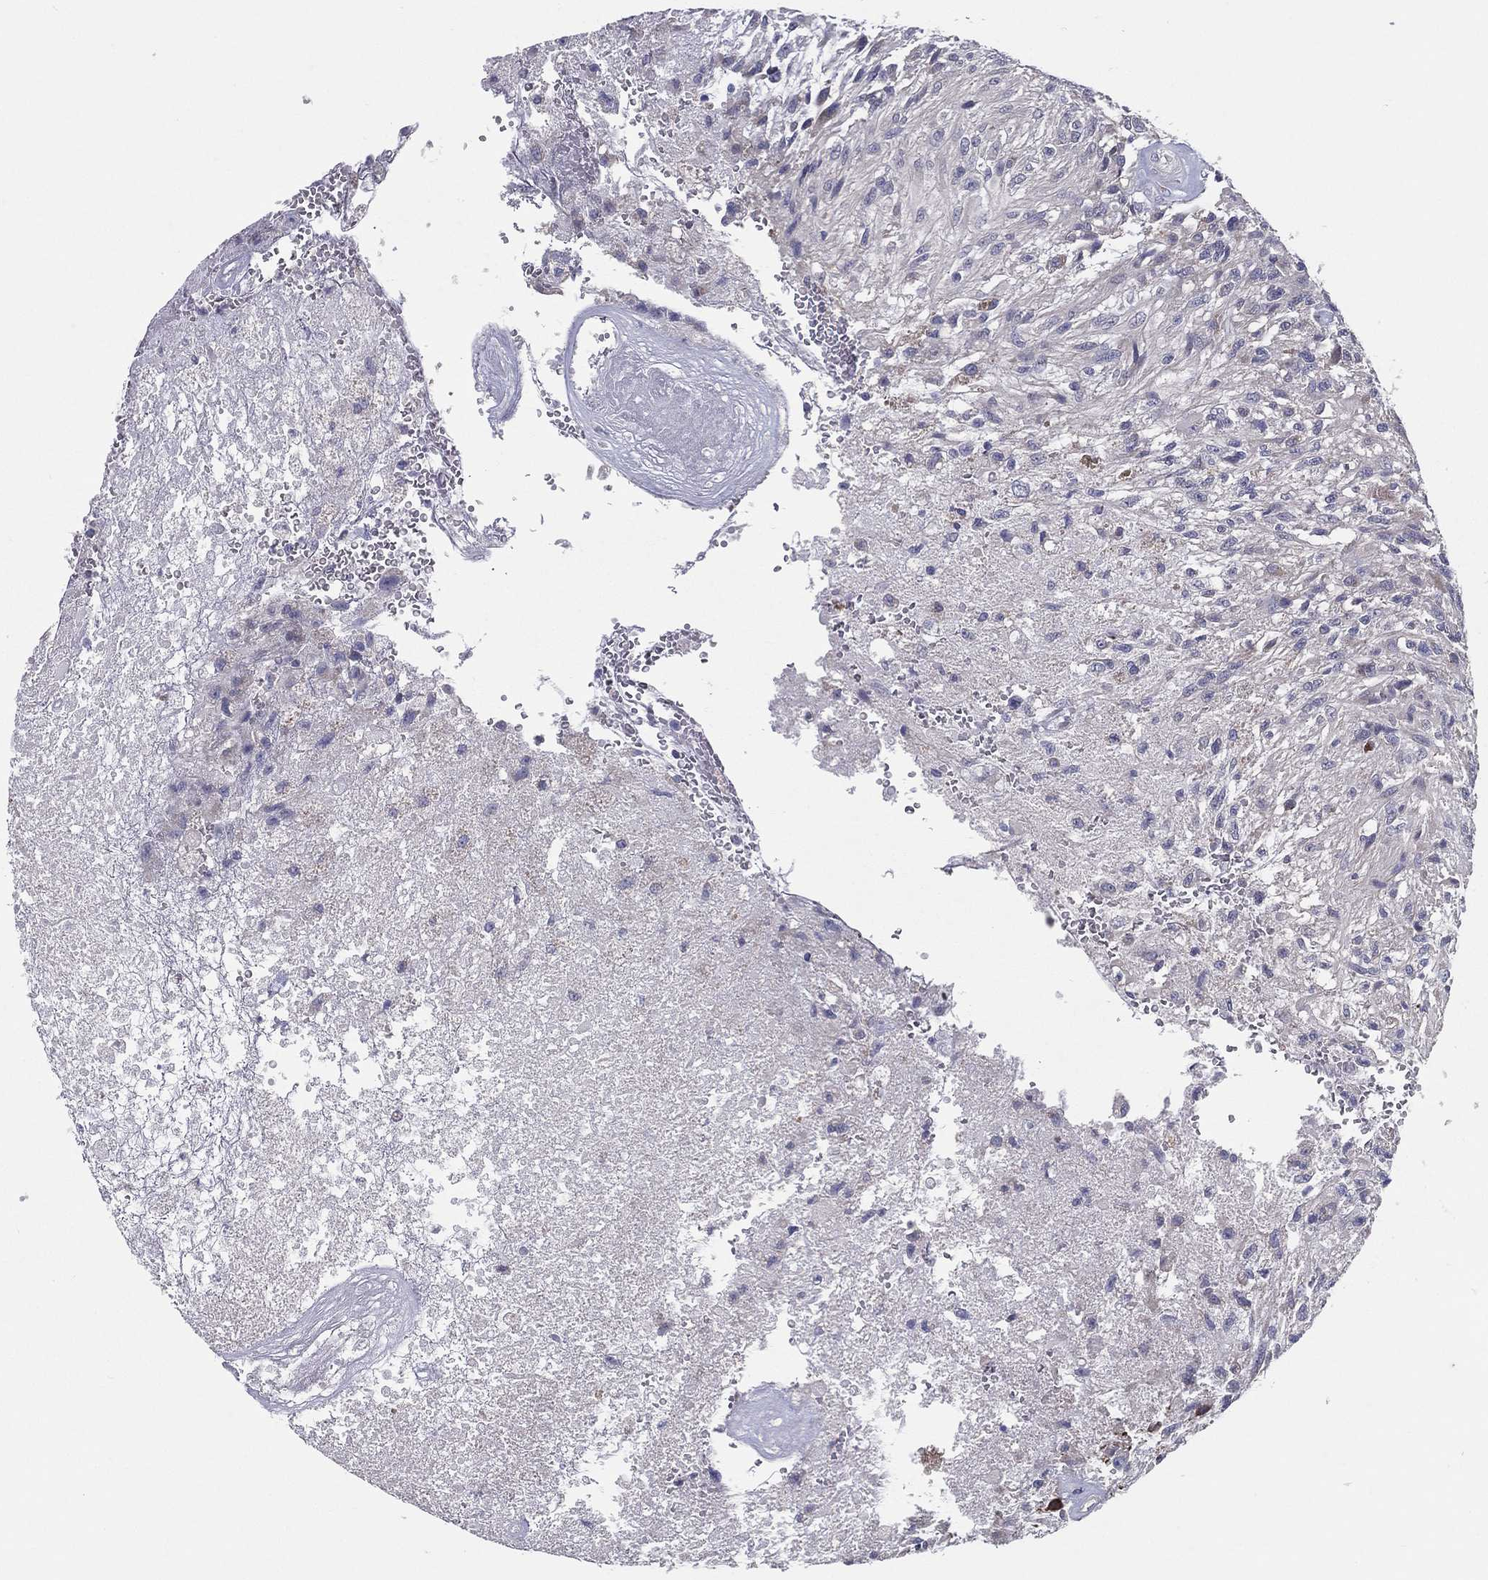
{"staining": {"intensity": "negative", "quantity": "none", "location": "none"}, "tissue": "glioma", "cell_type": "Tumor cells", "image_type": "cancer", "snomed": [{"axis": "morphology", "description": "Glioma, malignant, High grade"}, {"axis": "topography", "description": "Brain"}], "caption": "Tumor cells are negative for brown protein staining in glioma.", "gene": "PCSK1", "patient": {"sex": "male", "age": 56}}